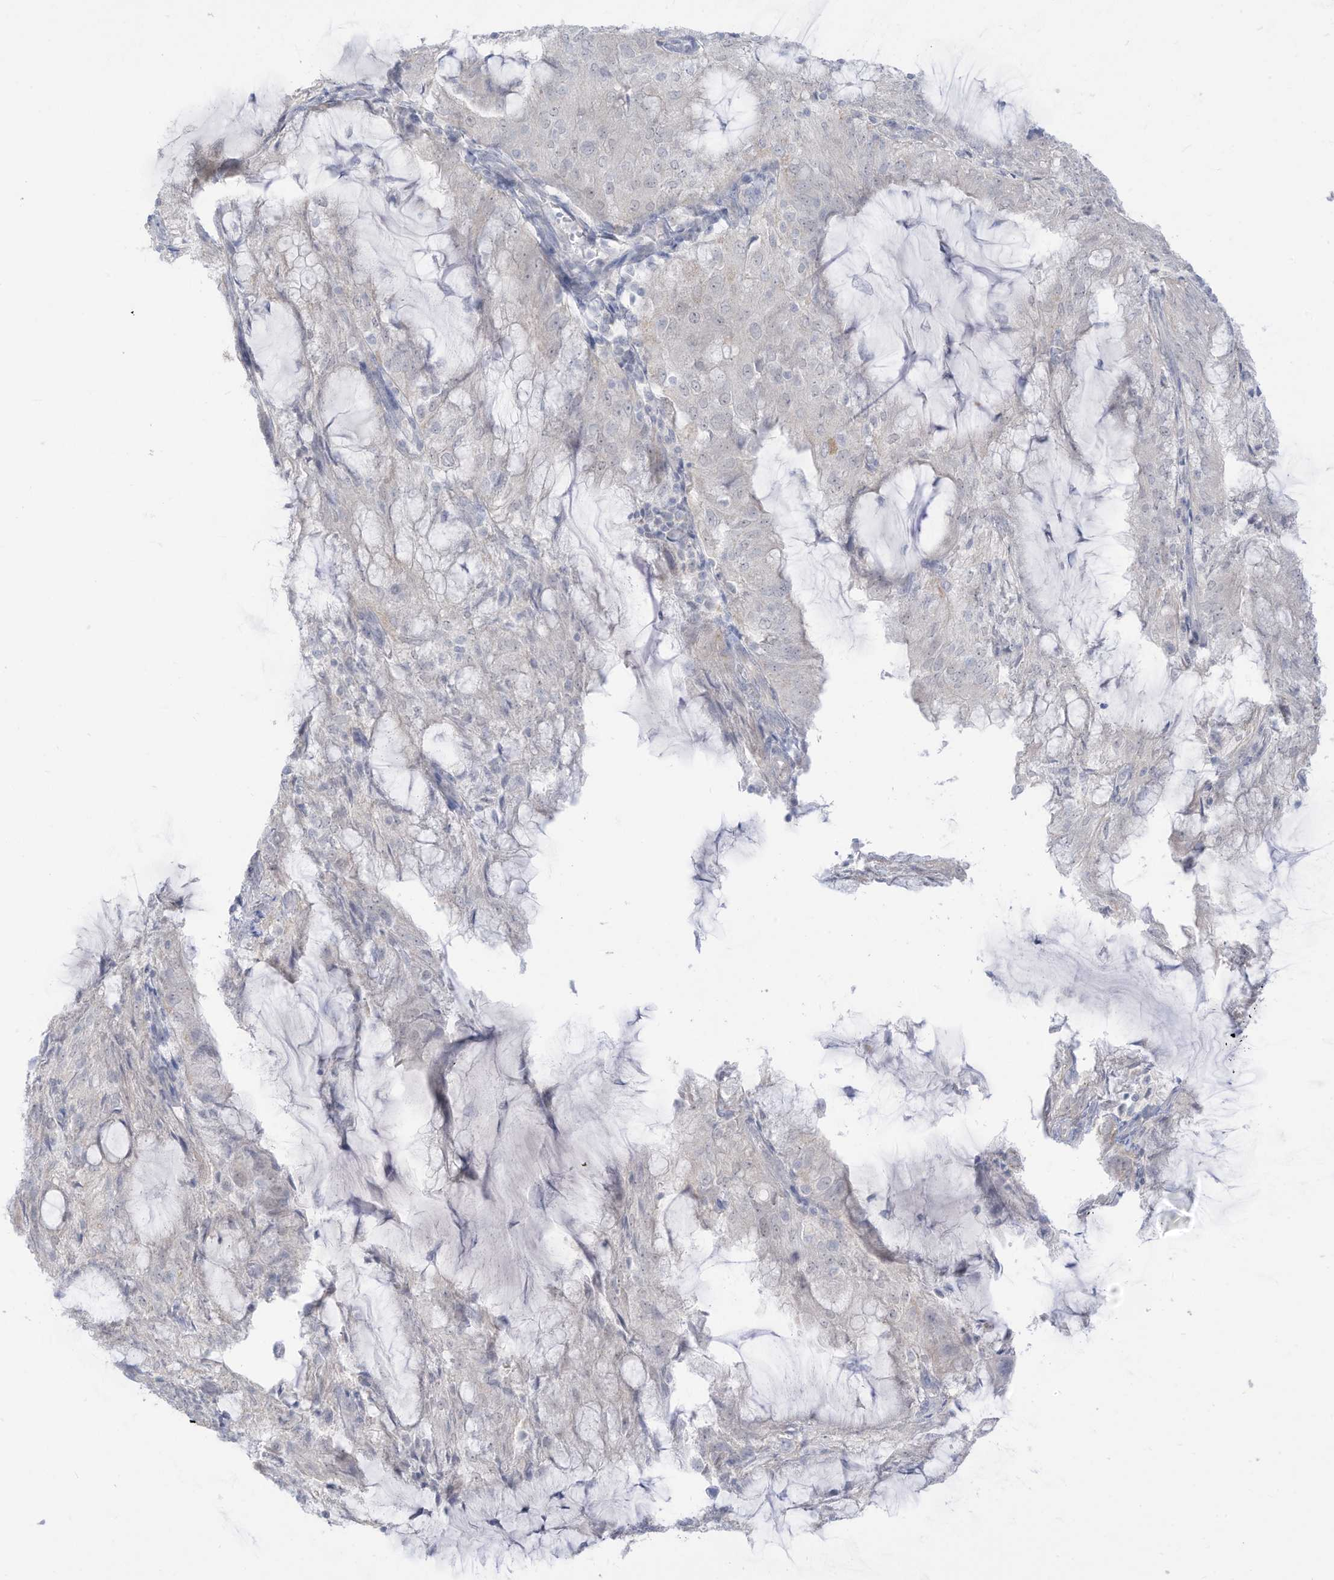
{"staining": {"intensity": "negative", "quantity": "none", "location": "none"}, "tissue": "endometrial cancer", "cell_type": "Tumor cells", "image_type": "cancer", "snomed": [{"axis": "morphology", "description": "Adenocarcinoma, NOS"}, {"axis": "topography", "description": "Endometrium"}], "caption": "There is no significant staining in tumor cells of adenocarcinoma (endometrial).", "gene": "OGT", "patient": {"sex": "female", "age": 81}}